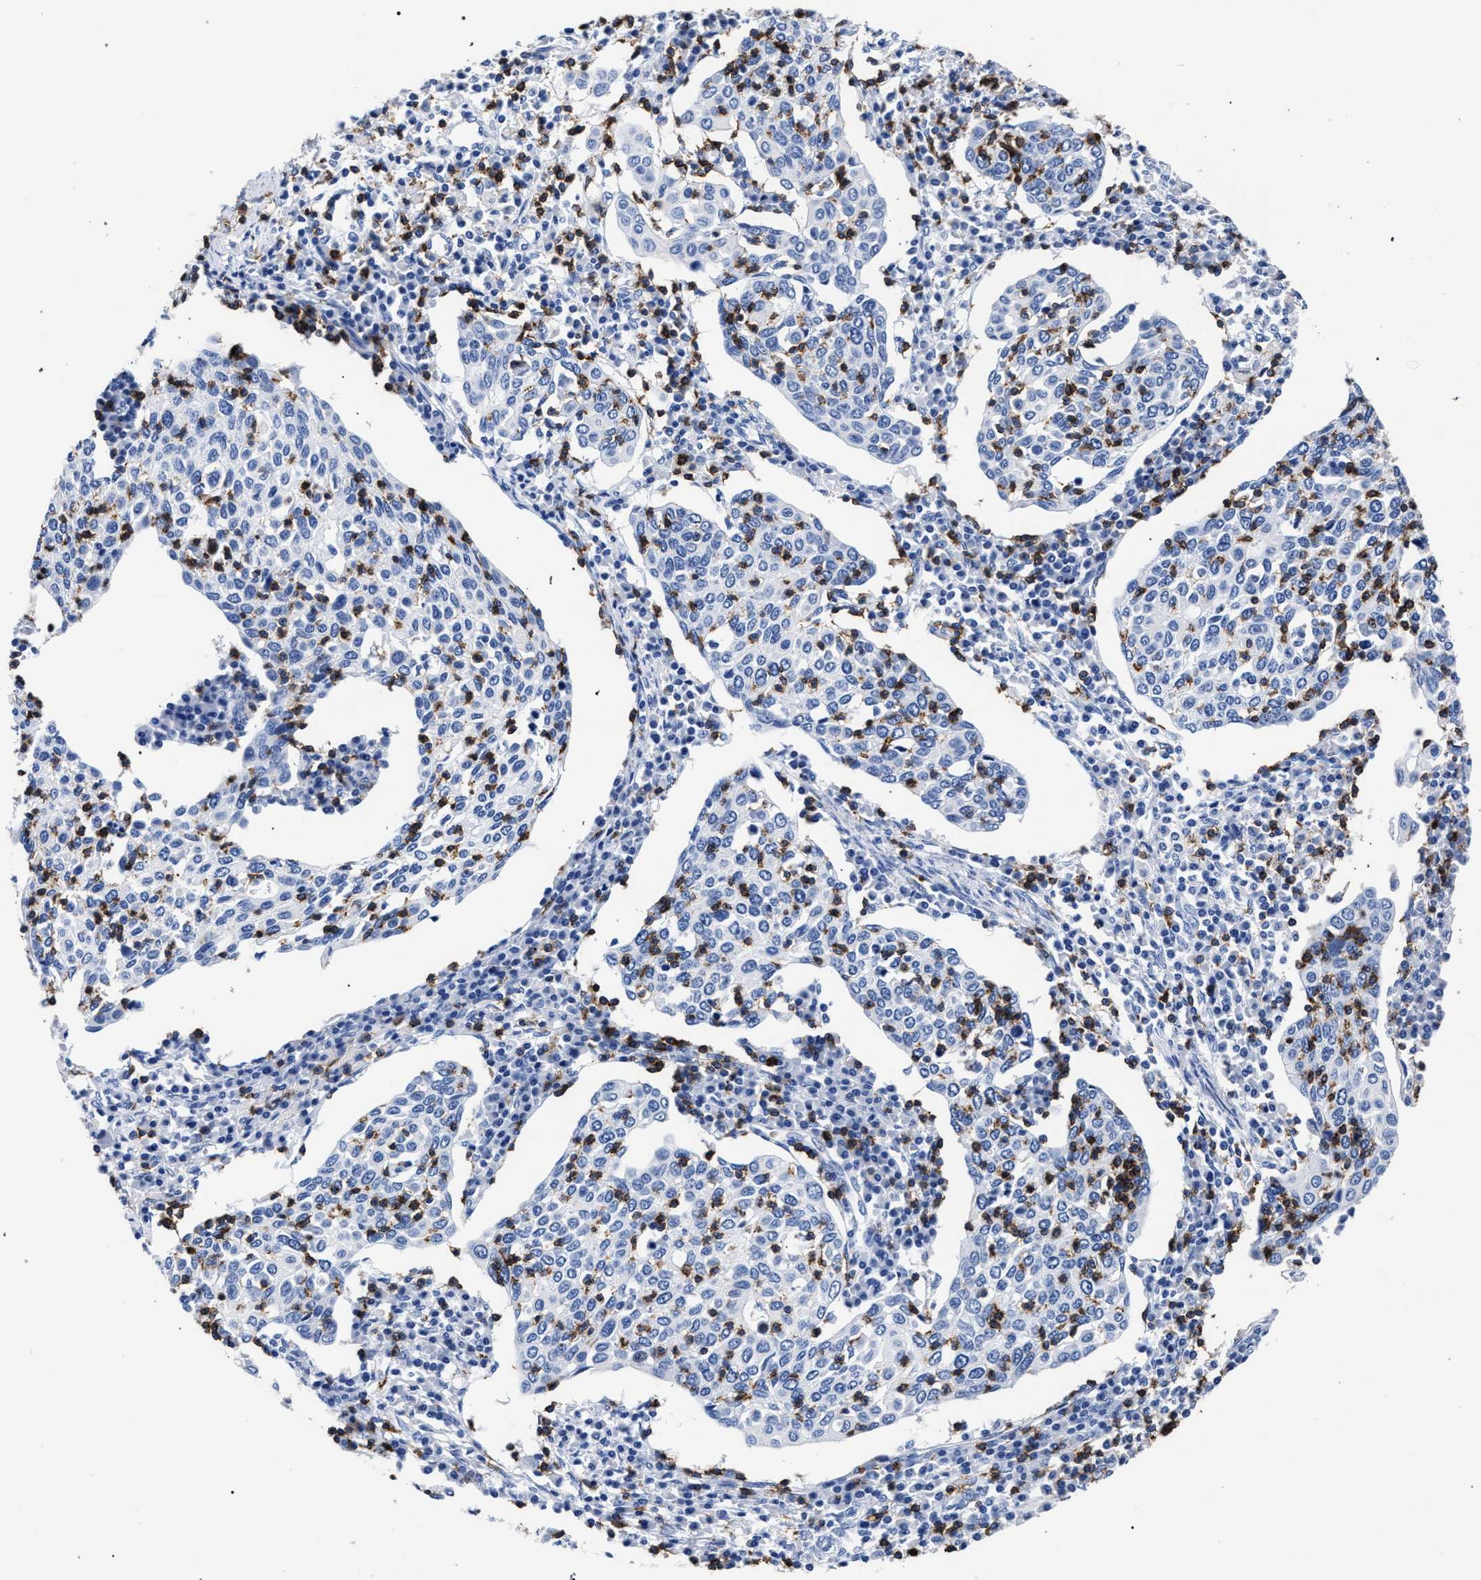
{"staining": {"intensity": "negative", "quantity": "none", "location": "none"}, "tissue": "cervical cancer", "cell_type": "Tumor cells", "image_type": "cancer", "snomed": [{"axis": "morphology", "description": "Squamous cell carcinoma, NOS"}, {"axis": "topography", "description": "Cervix"}], "caption": "There is no significant staining in tumor cells of cervical squamous cell carcinoma. Brightfield microscopy of IHC stained with DAB (3,3'-diaminobenzidine) (brown) and hematoxylin (blue), captured at high magnification.", "gene": "KLRK1", "patient": {"sex": "female", "age": 40}}